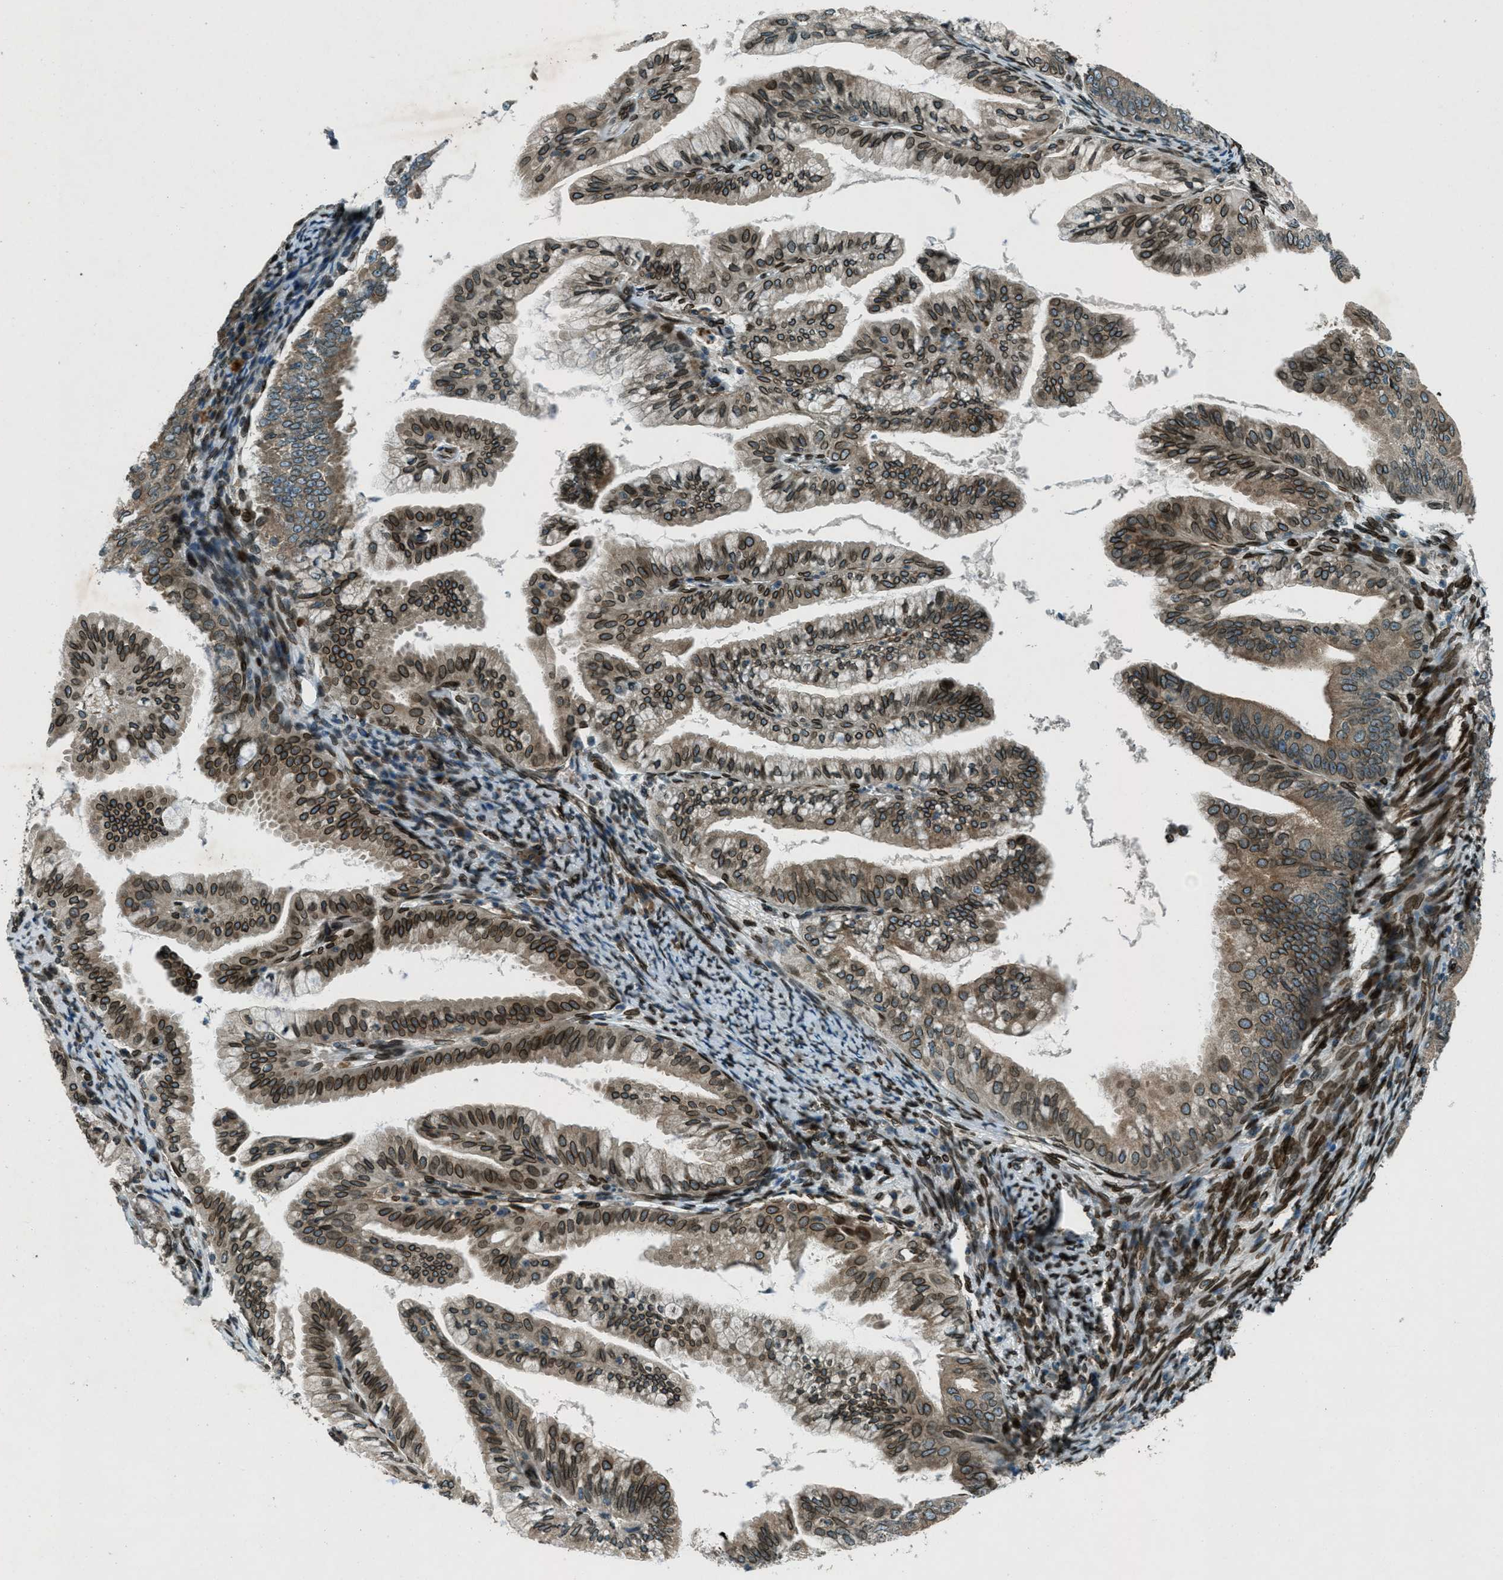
{"staining": {"intensity": "strong", "quantity": ">75%", "location": "cytoplasmic/membranous,nuclear"}, "tissue": "endometrial cancer", "cell_type": "Tumor cells", "image_type": "cancer", "snomed": [{"axis": "morphology", "description": "Adenocarcinoma, NOS"}, {"axis": "topography", "description": "Endometrium"}], "caption": "Tumor cells display high levels of strong cytoplasmic/membranous and nuclear expression in about >75% of cells in human endometrial cancer.", "gene": "LEMD2", "patient": {"sex": "female", "age": 63}}